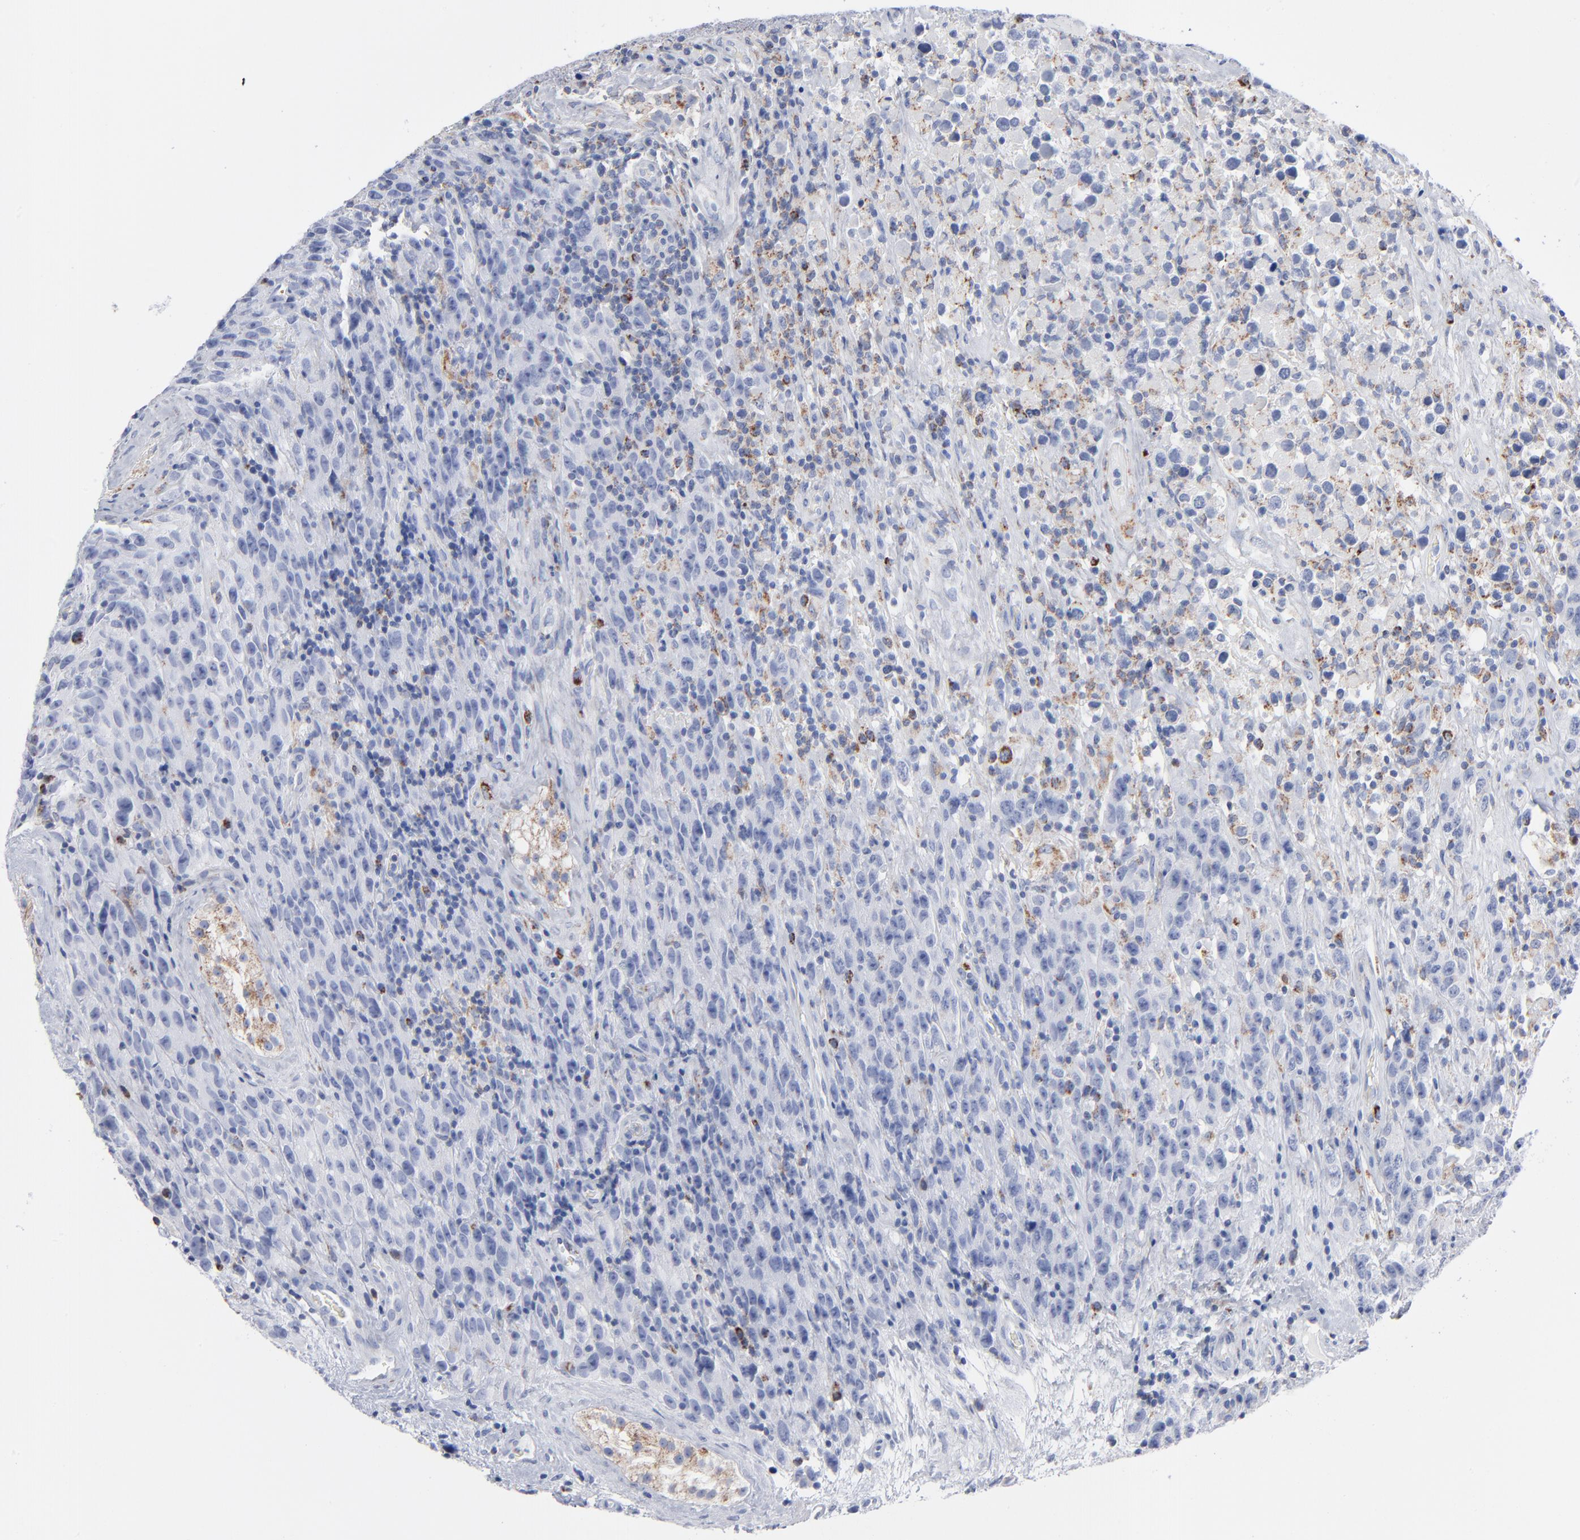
{"staining": {"intensity": "negative", "quantity": "none", "location": "none"}, "tissue": "testis cancer", "cell_type": "Tumor cells", "image_type": "cancer", "snomed": [{"axis": "morphology", "description": "Seminoma, NOS"}, {"axis": "topography", "description": "Testis"}], "caption": "This is a photomicrograph of immunohistochemistry (IHC) staining of seminoma (testis), which shows no positivity in tumor cells.", "gene": "CHCHD10", "patient": {"sex": "male", "age": 52}}